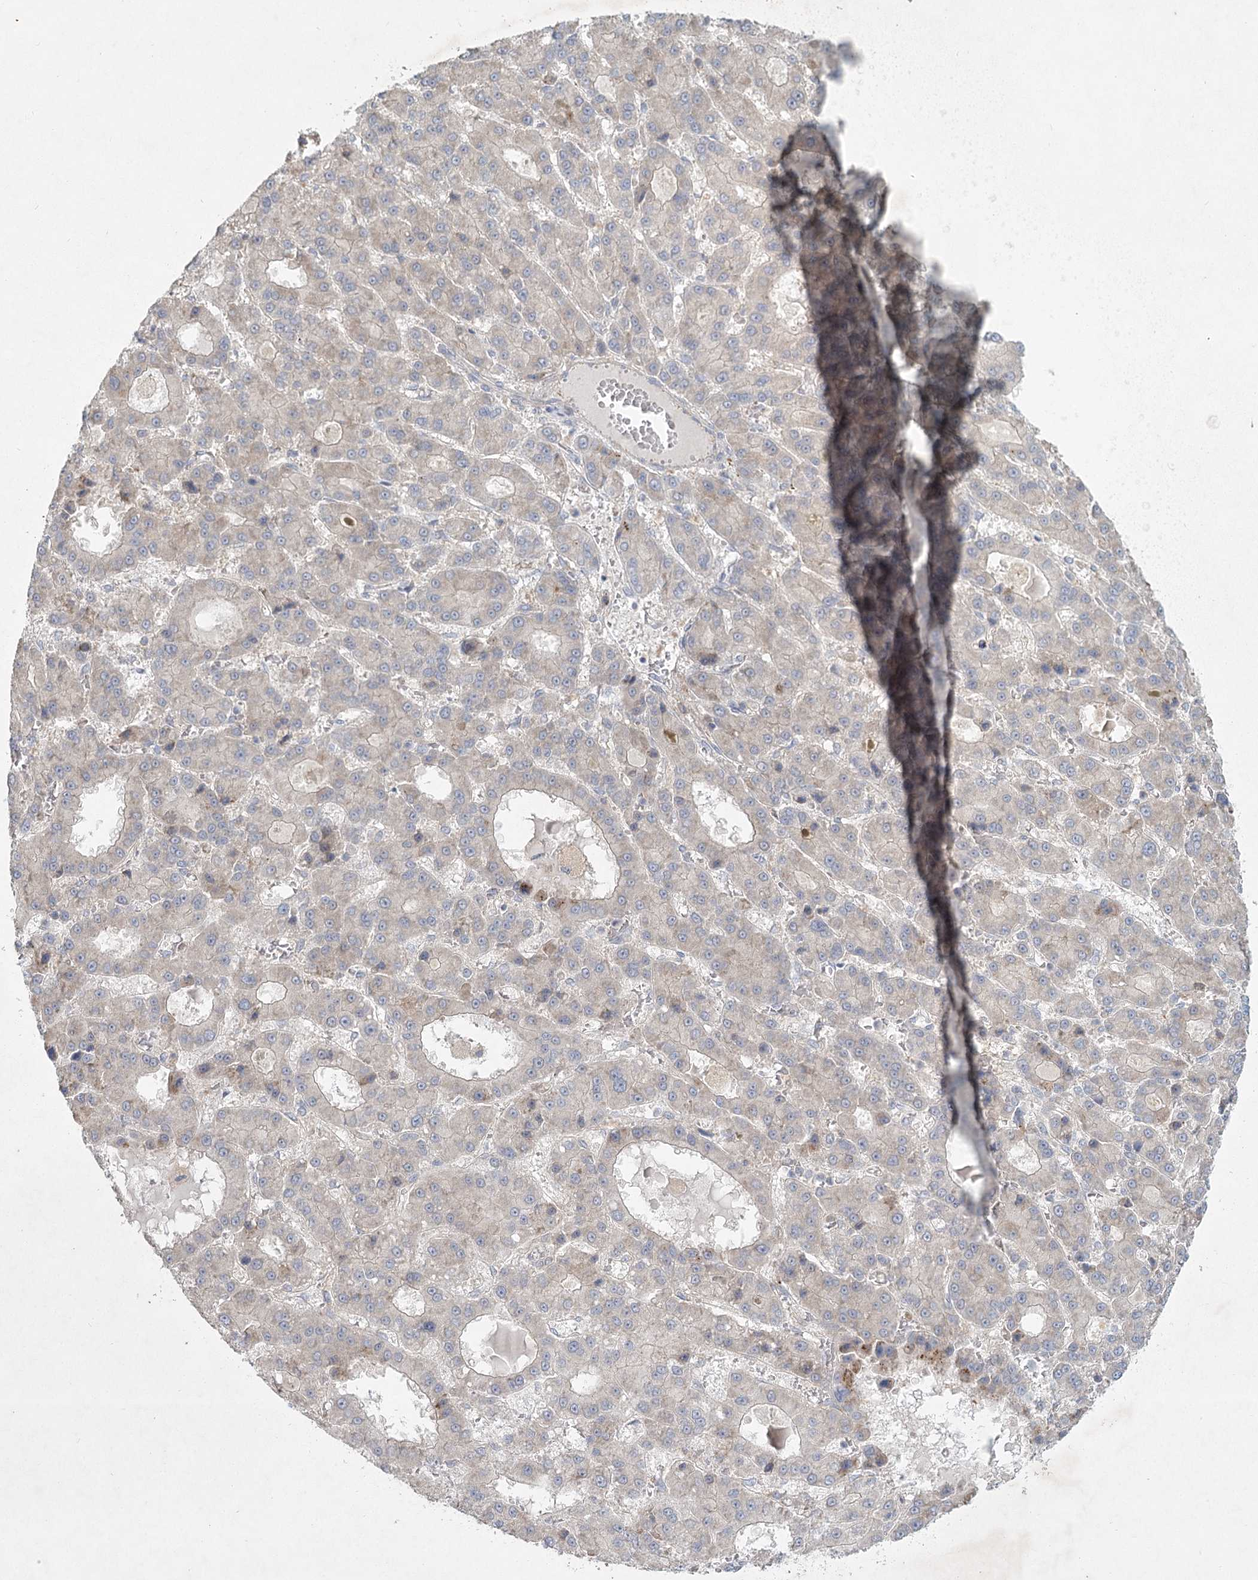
{"staining": {"intensity": "negative", "quantity": "none", "location": "none"}, "tissue": "liver cancer", "cell_type": "Tumor cells", "image_type": "cancer", "snomed": [{"axis": "morphology", "description": "Carcinoma, Hepatocellular, NOS"}, {"axis": "topography", "description": "Liver"}], "caption": "A histopathology image of human liver hepatocellular carcinoma is negative for staining in tumor cells.", "gene": "FAM110C", "patient": {"sex": "male", "age": 70}}